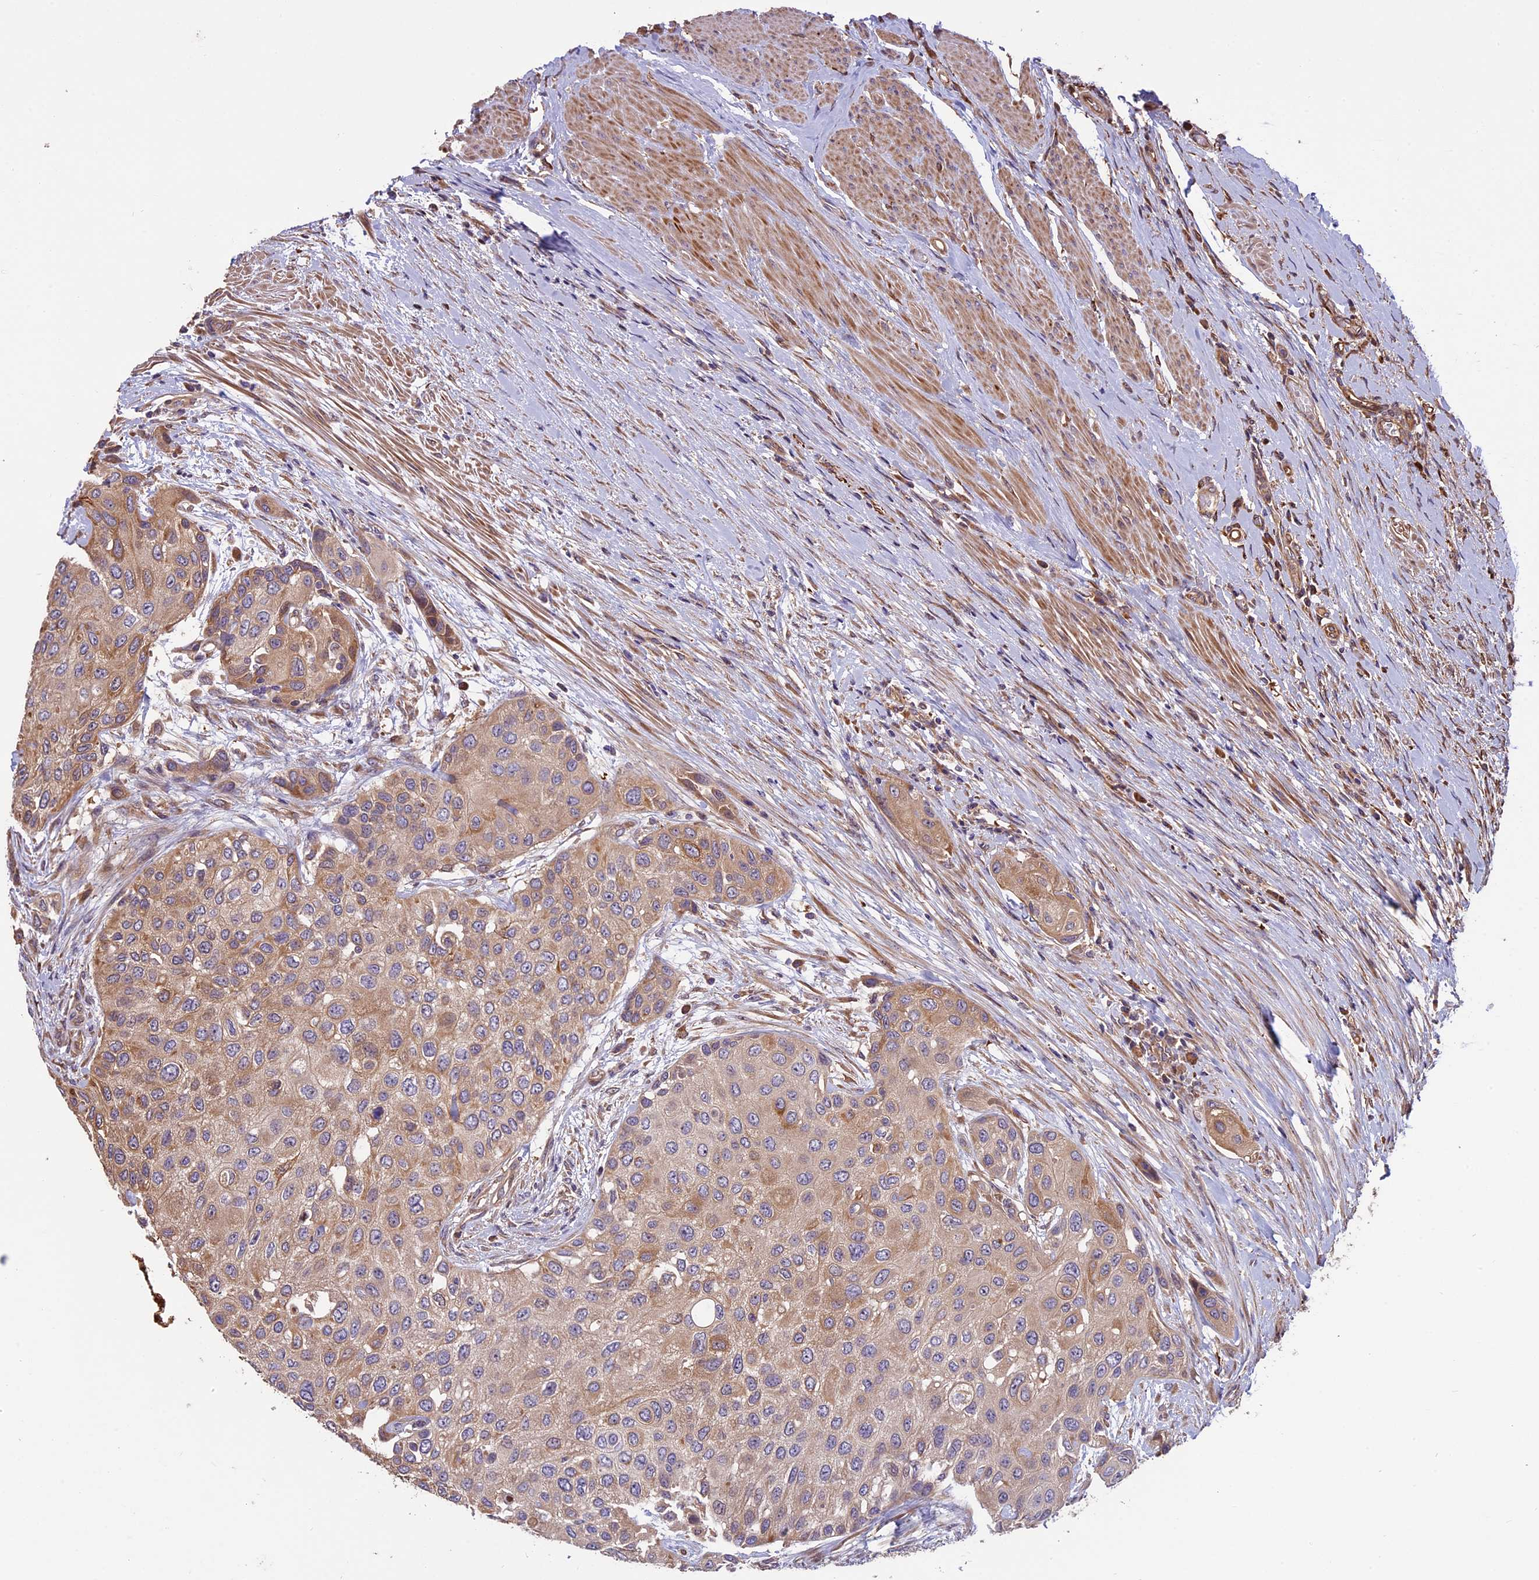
{"staining": {"intensity": "moderate", "quantity": ">75%", "location": "cytoplasmic/membranous"}, "tissue": "urothelial cancer", "cell_type": "Tumor cells", "image_type": "cancer", "snomed": [{"axis": "morphology", "description": "Normal tissue, NOS"}, {"axis": "morphology", "description": "Urothelial carcinoma, High grade"}, {"axis": "topography", "description": "Vascular tissue"}, {"axis": "topography", "description": "Urinary bladder"}], "caption": "Immunohistochemistry (IHC) micrograph of human urothelial cancer stained for a protein (brown), which reveals medium levels of moderate cytoplasmic/membranous staining in approximately >75% of tumor cells.", "gene": "VWA3A", "patient": {"sex": "female", "age": 56}}